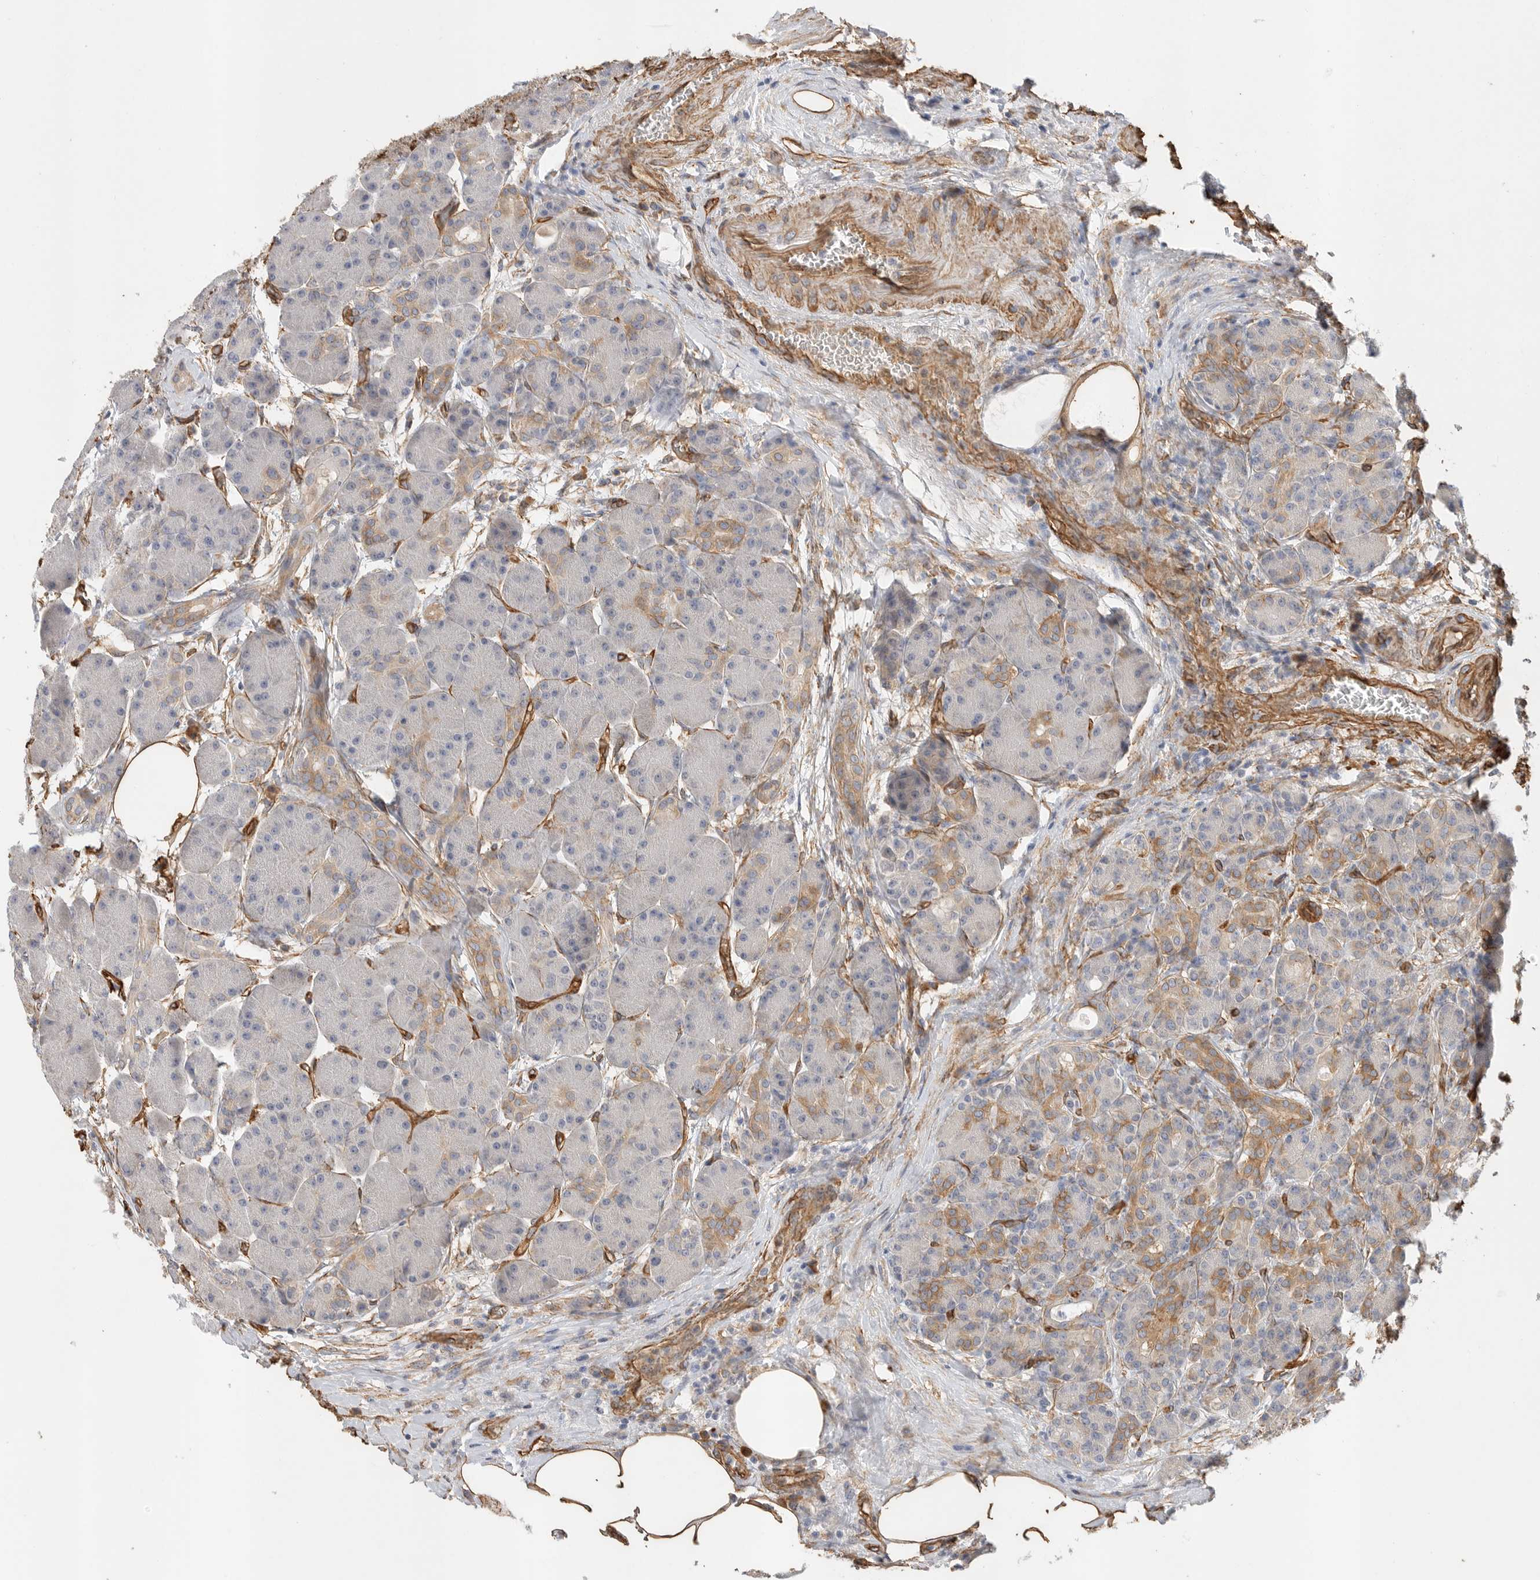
{"staining": {"intensity": "moderate", "quantity": "<25%", "location": "cytoplasmic/membranous"}, "tissue": "pancreas", "cell_type": "Exocrine glandular cells", "image_type": "normal", "snomed": [{"axis": "morphology", "description": "Normal tissue, NOS"}, {"axis": "topography", "description": "Pancreas"}], "caption": "Immunohistochemical staining of normal human pancreas shows moderate cytoplasmic/membranous protein expression in about <25% of exocrine glandular cells.", "gene": "JMJD4", "patient": {"sex": "male", "age": 63}}